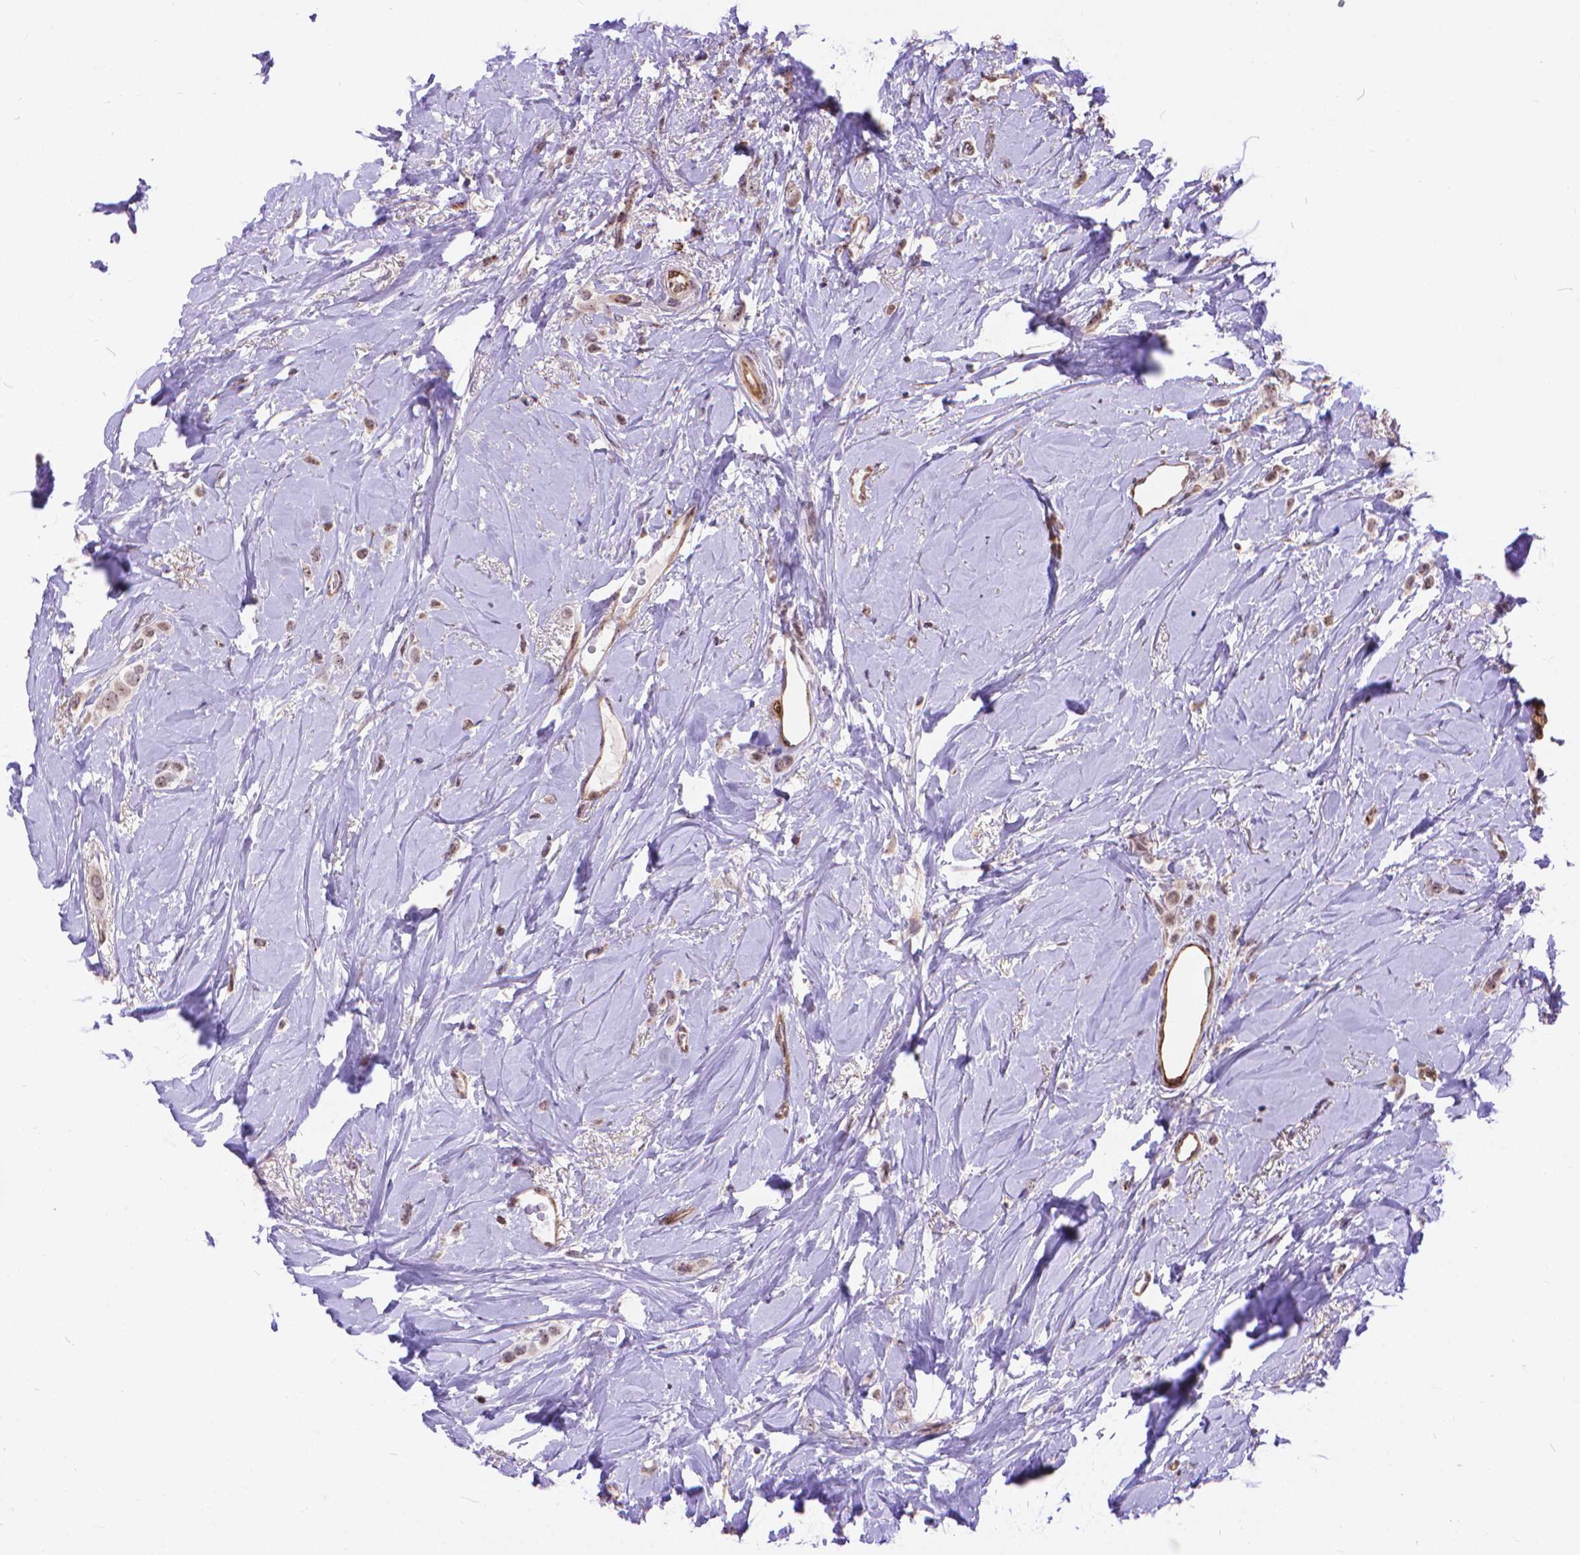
{"staining": {"intensity": "weak", "quantity": ">75%", "location": "nuclear"}, "tissue": "breast cancer", "cell_type": "Tumor cells", "image_type": "cancer", "snomed": [{"axis": "morphology", "description": "Lobular carcinoma"}, {"axis": "topography", "description": "Breast"}], "caption": "The photomicrograph reveals staining of breast lobular carcinoma, revealing weak nuclear protein positivity (brown color) within tumor cells.", "gene": "TMEM135", "patient": {"sex": "female", "age": 66}}